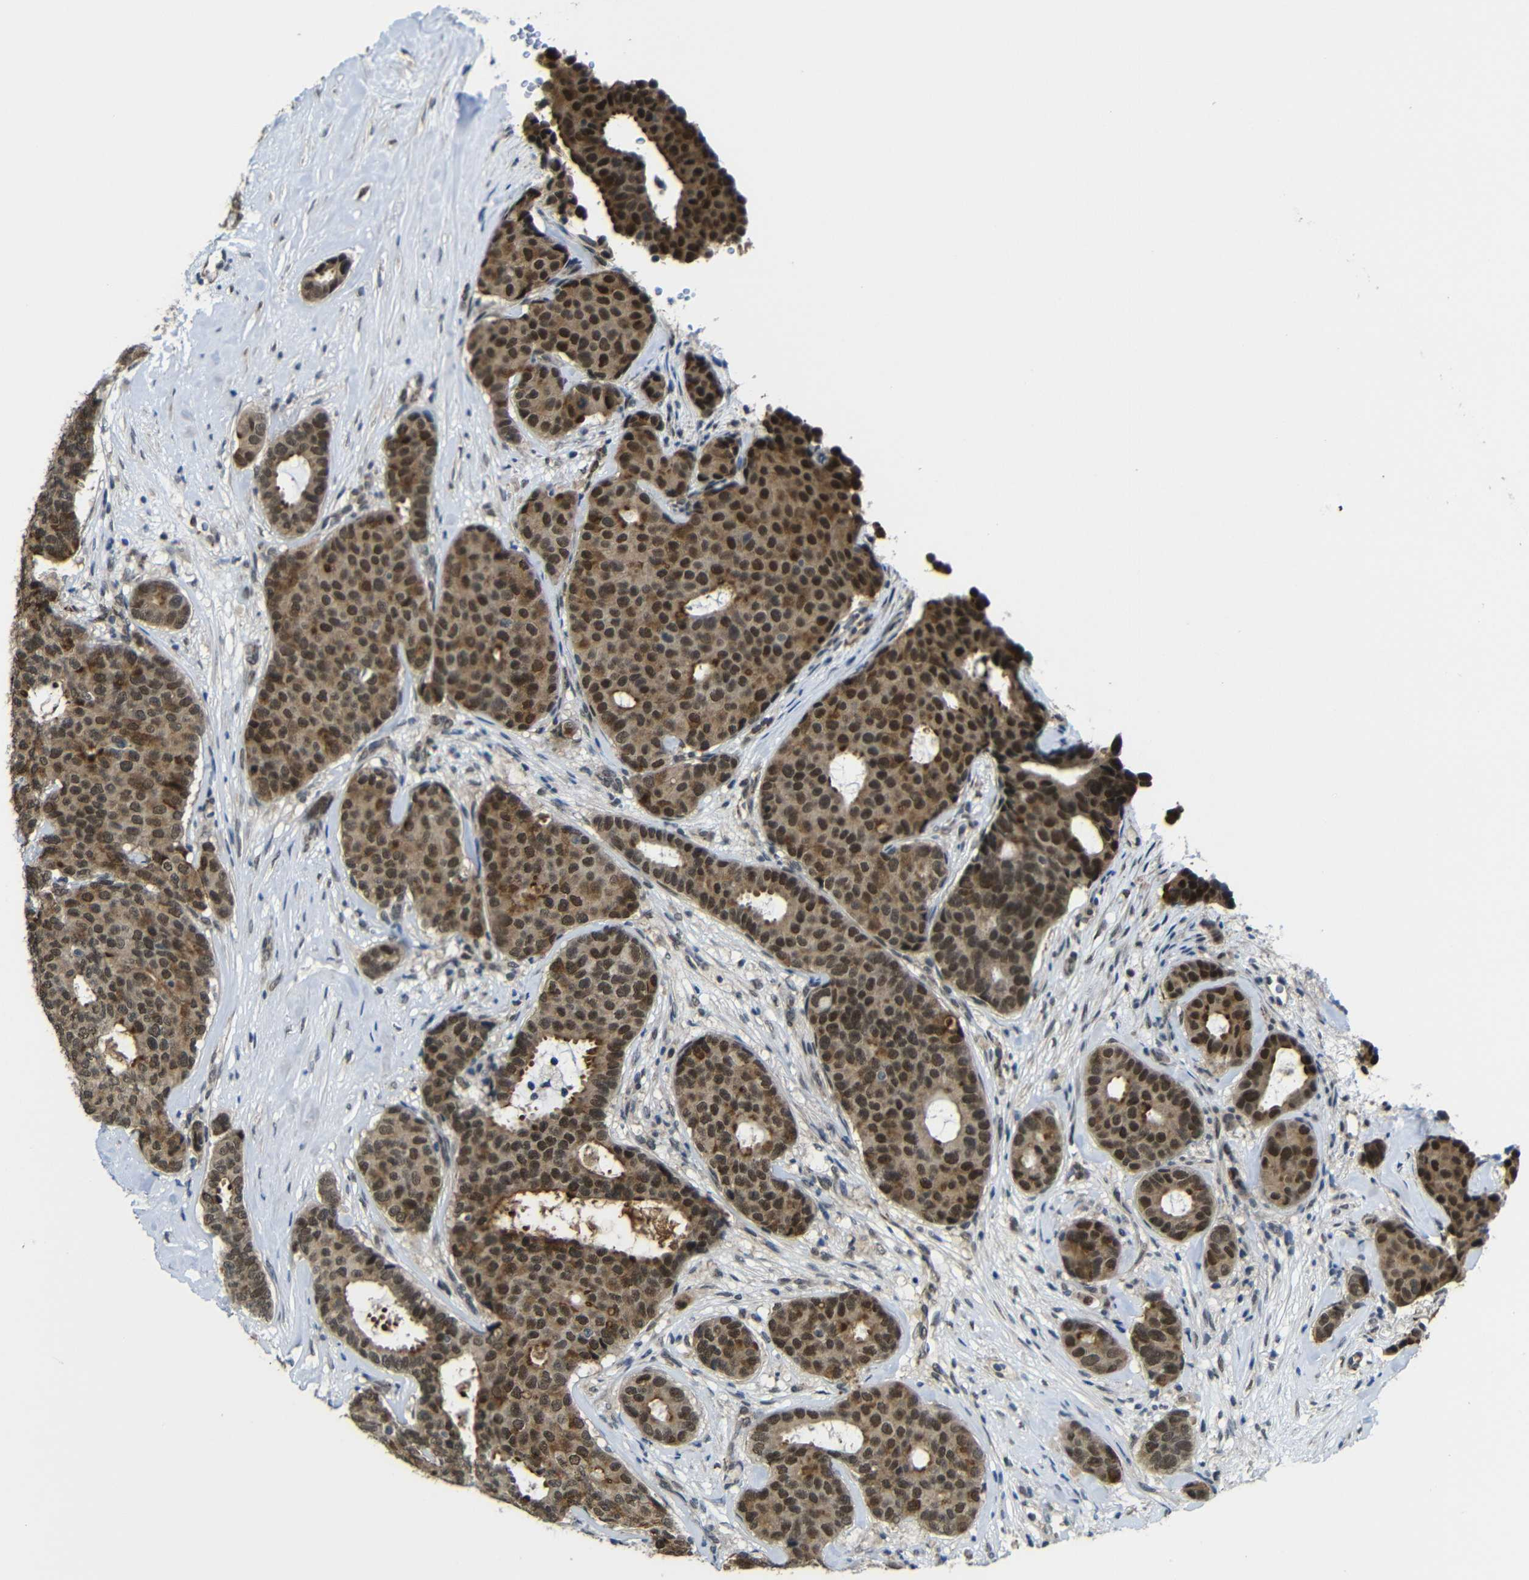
{"staining": {"intensity": "moderate", "quantity": ">75%", "location": "cytoplasmic/membranous,nuclear"}, "tissue": "breast cancer", "cell_type": "Tumor cells", "image_type": "cancer", "snomed": [{"axis": "morphology", "description": "Duct carcinoma"}, {"axis": "topography", "description": "Breast"}], "caption": "Breast invasive ductal carcinoma tissue reveals moderate cytoplasmic/membranous and nuclear staining in about >75% of tumor cells", "gene": "FAM172A", "patient": {"sex": "female", "age": 75}}